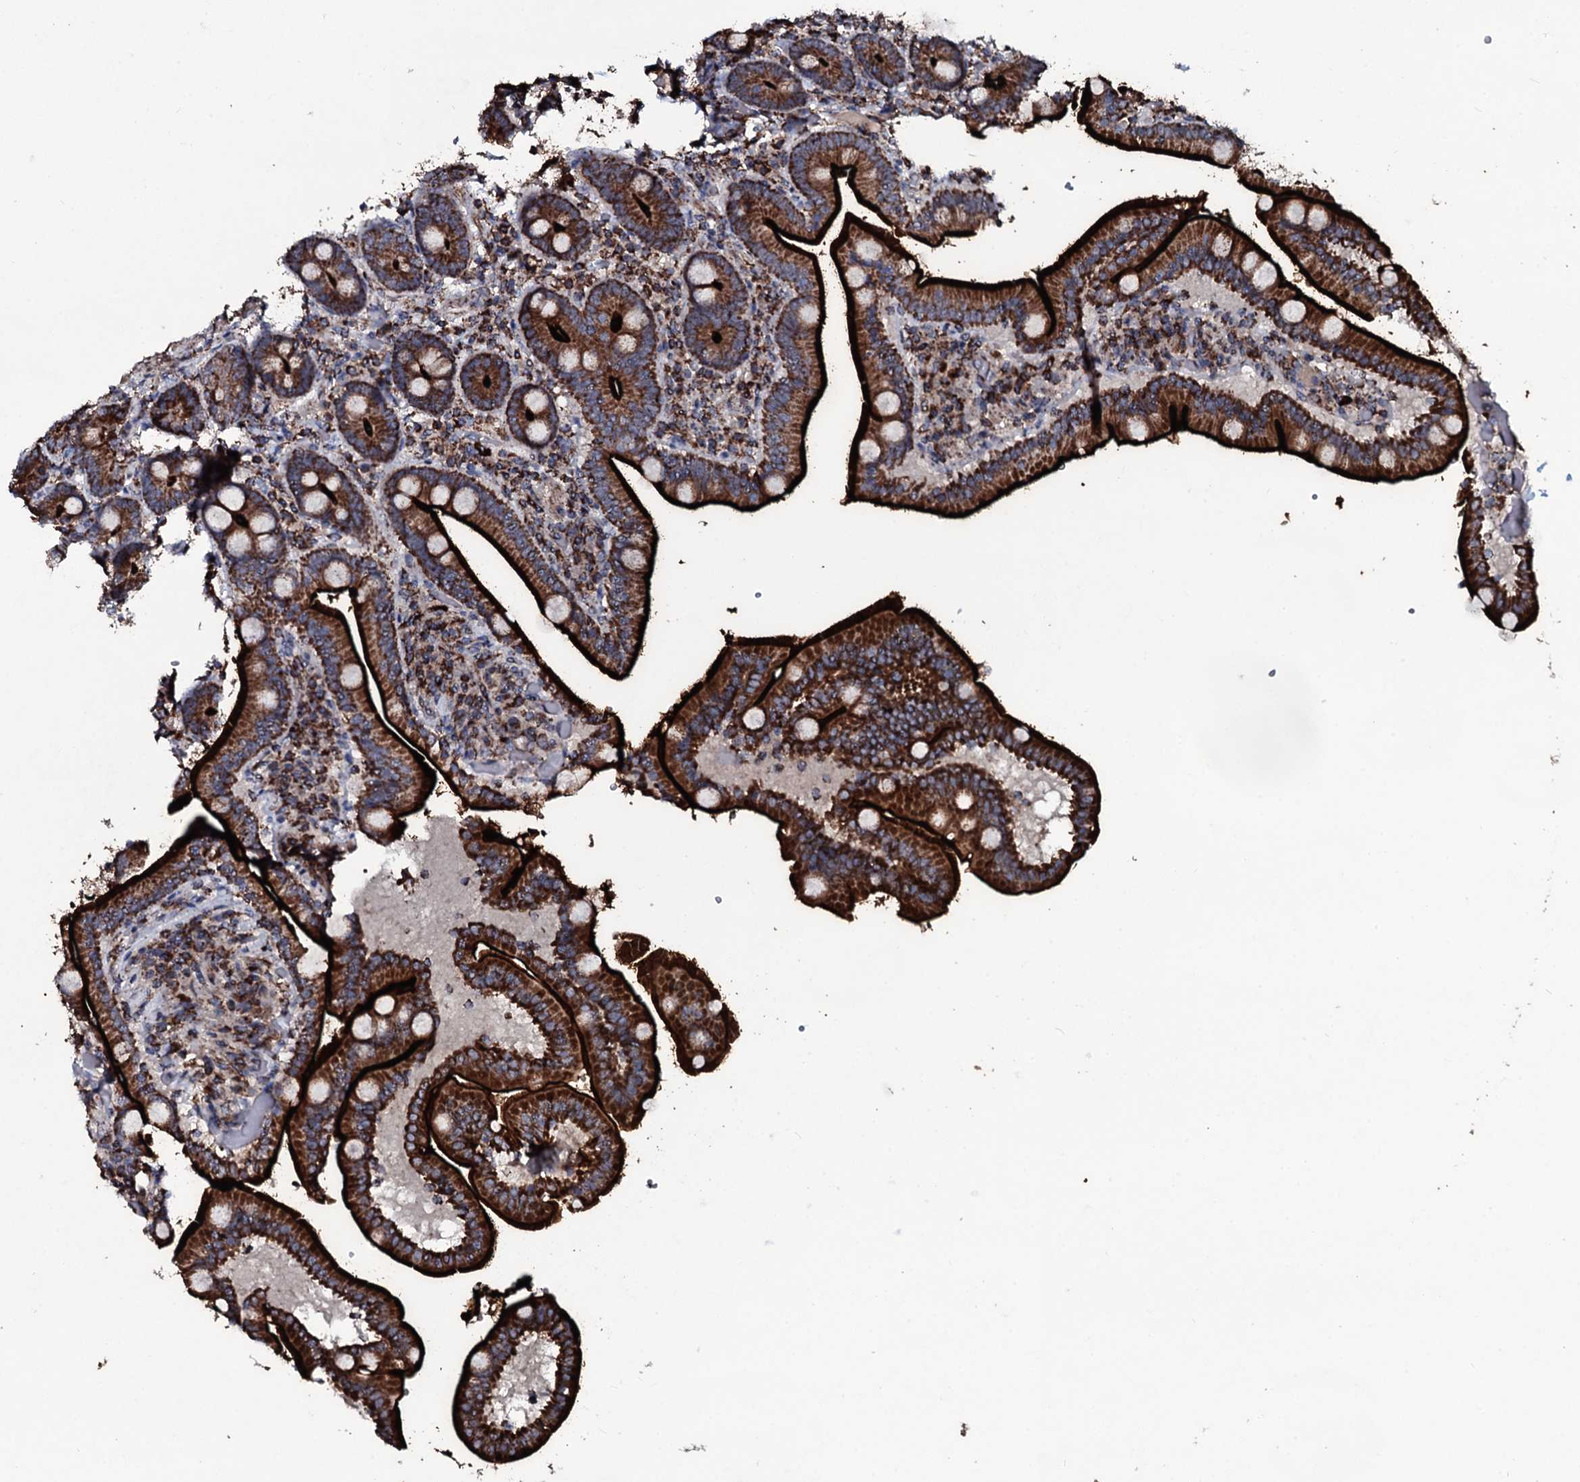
{"staining": {"intensity": "strong", "quantity": ">75%", "location": "cytoplasmic/membranous"}, "tissue": "duodenum", "cell_type": "Glandular cells", "image_type": "normal", "snomed": [{"axis": "morphology", "description": "Normal tissue, NOS"}, {"axis": "topography", "description": "Duodenum"}], "caption": "Strong cytoplasmic/membranous staining is present in approximately >75% of glandular cells in benign duodenum.", "gene": "DYNC2I2", "patient": {"sex": "female", "age": 62}}